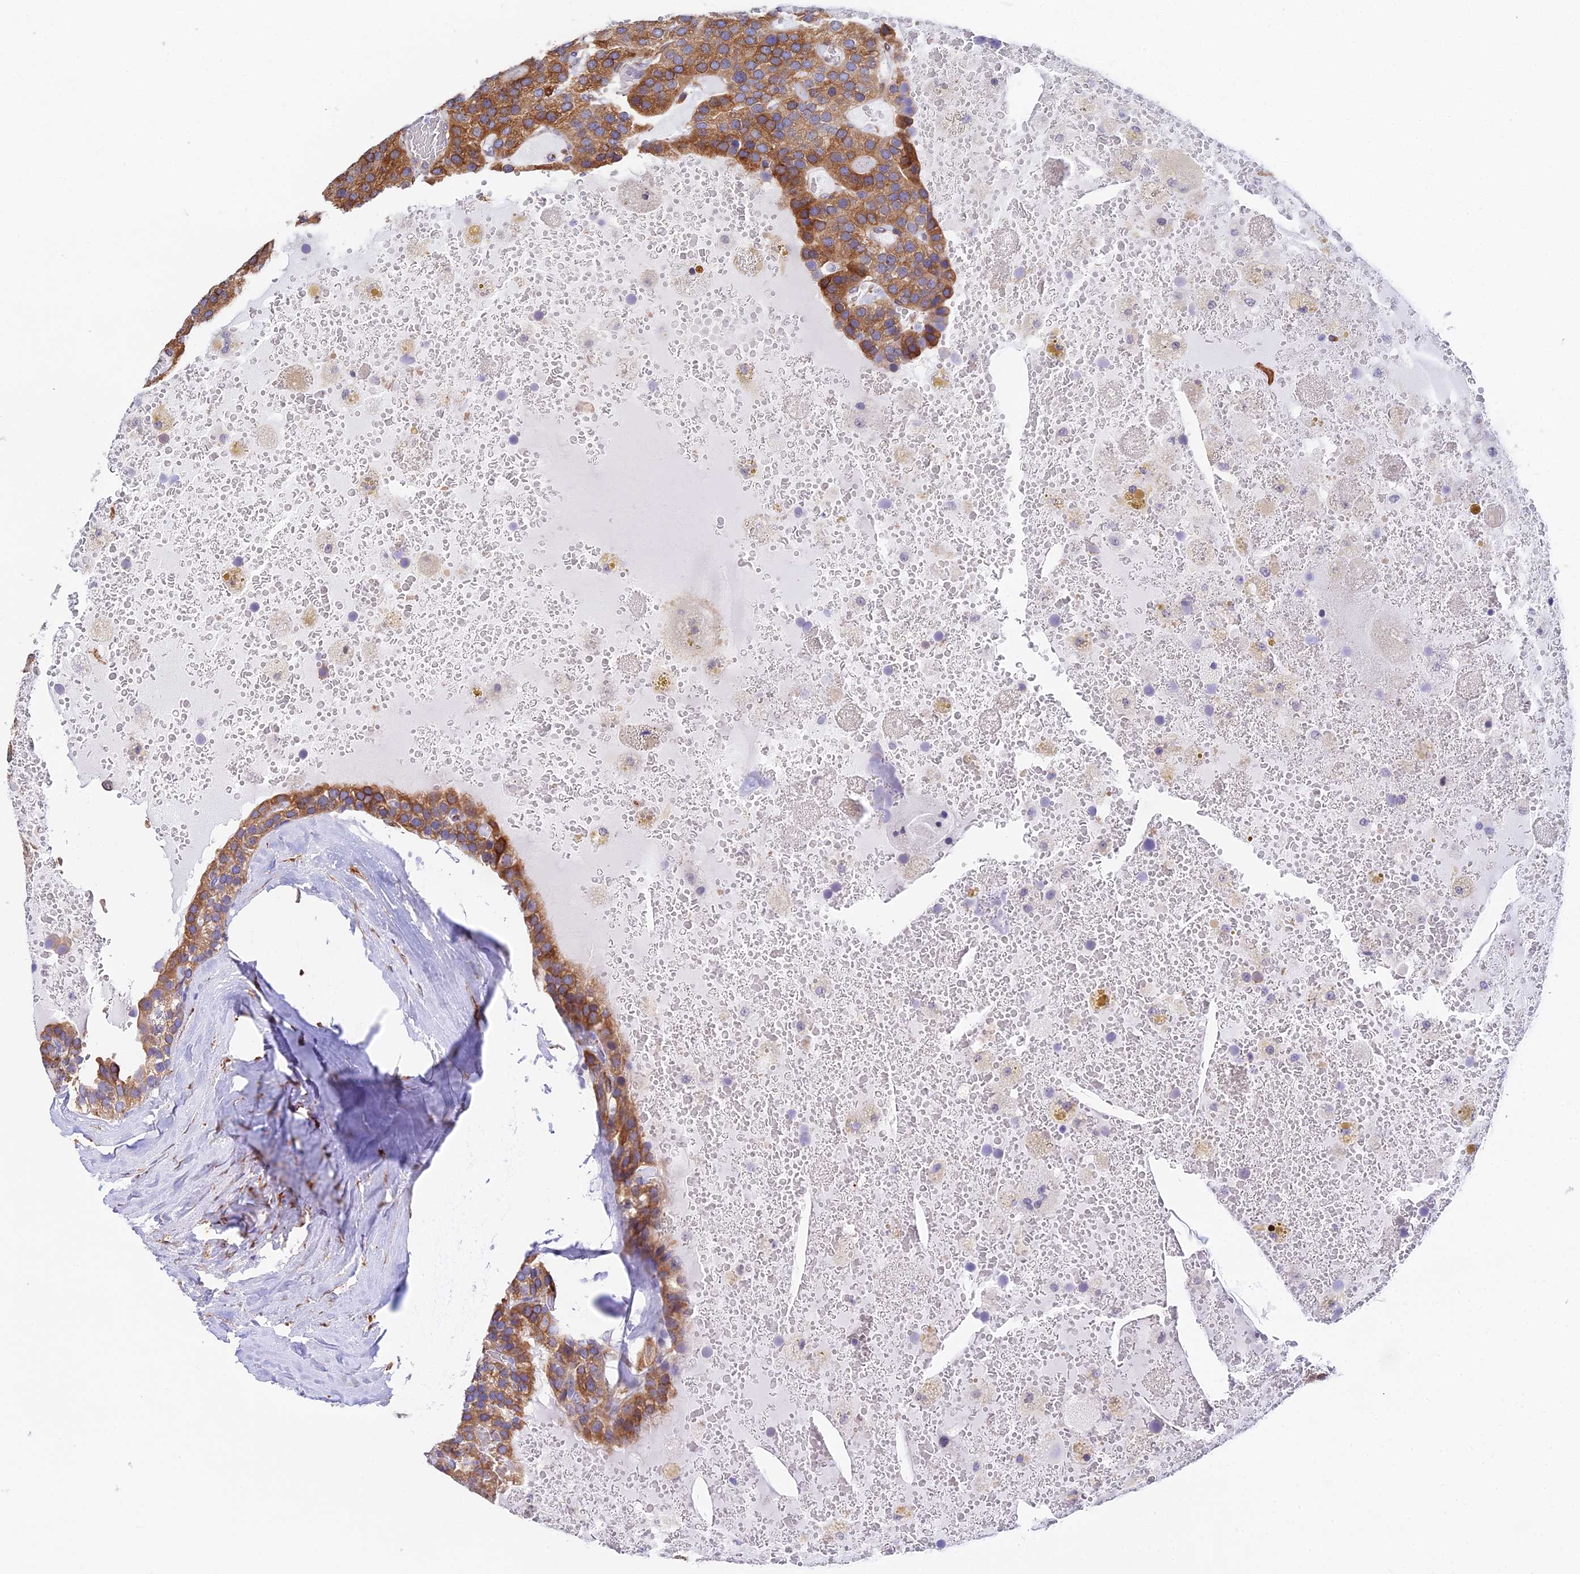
{"staining": {"intensity": "moderate", "quantity": ">75%", "location": "cytoplasmic/membranous"}, "tissue": "parathyroid gland", "cell_type": "Glandular cells", "image_type": "normal", "snomed": [{"axis": "morphology", "description": "Normal tissue, NOS"}, {"axis": "morphology", "description": "Adenoma, NOS"}, {"axis": "topography", "description": "Parathyroid gland"}], "caption": "IHC (DAB (3,3'-diaminobenzidine)) staining of benign parathyroid gland displays moderate cytoplasmic/membranous protein staining in about >75% of glandular cells. The staining was performed using DAB to visualize the protein expression in brown, while the nuclei were stained in blue with hematoxylin (Magnification: 20x).", "gene": "MXRA7", "patient": {"sex": "female", "age": 86}}